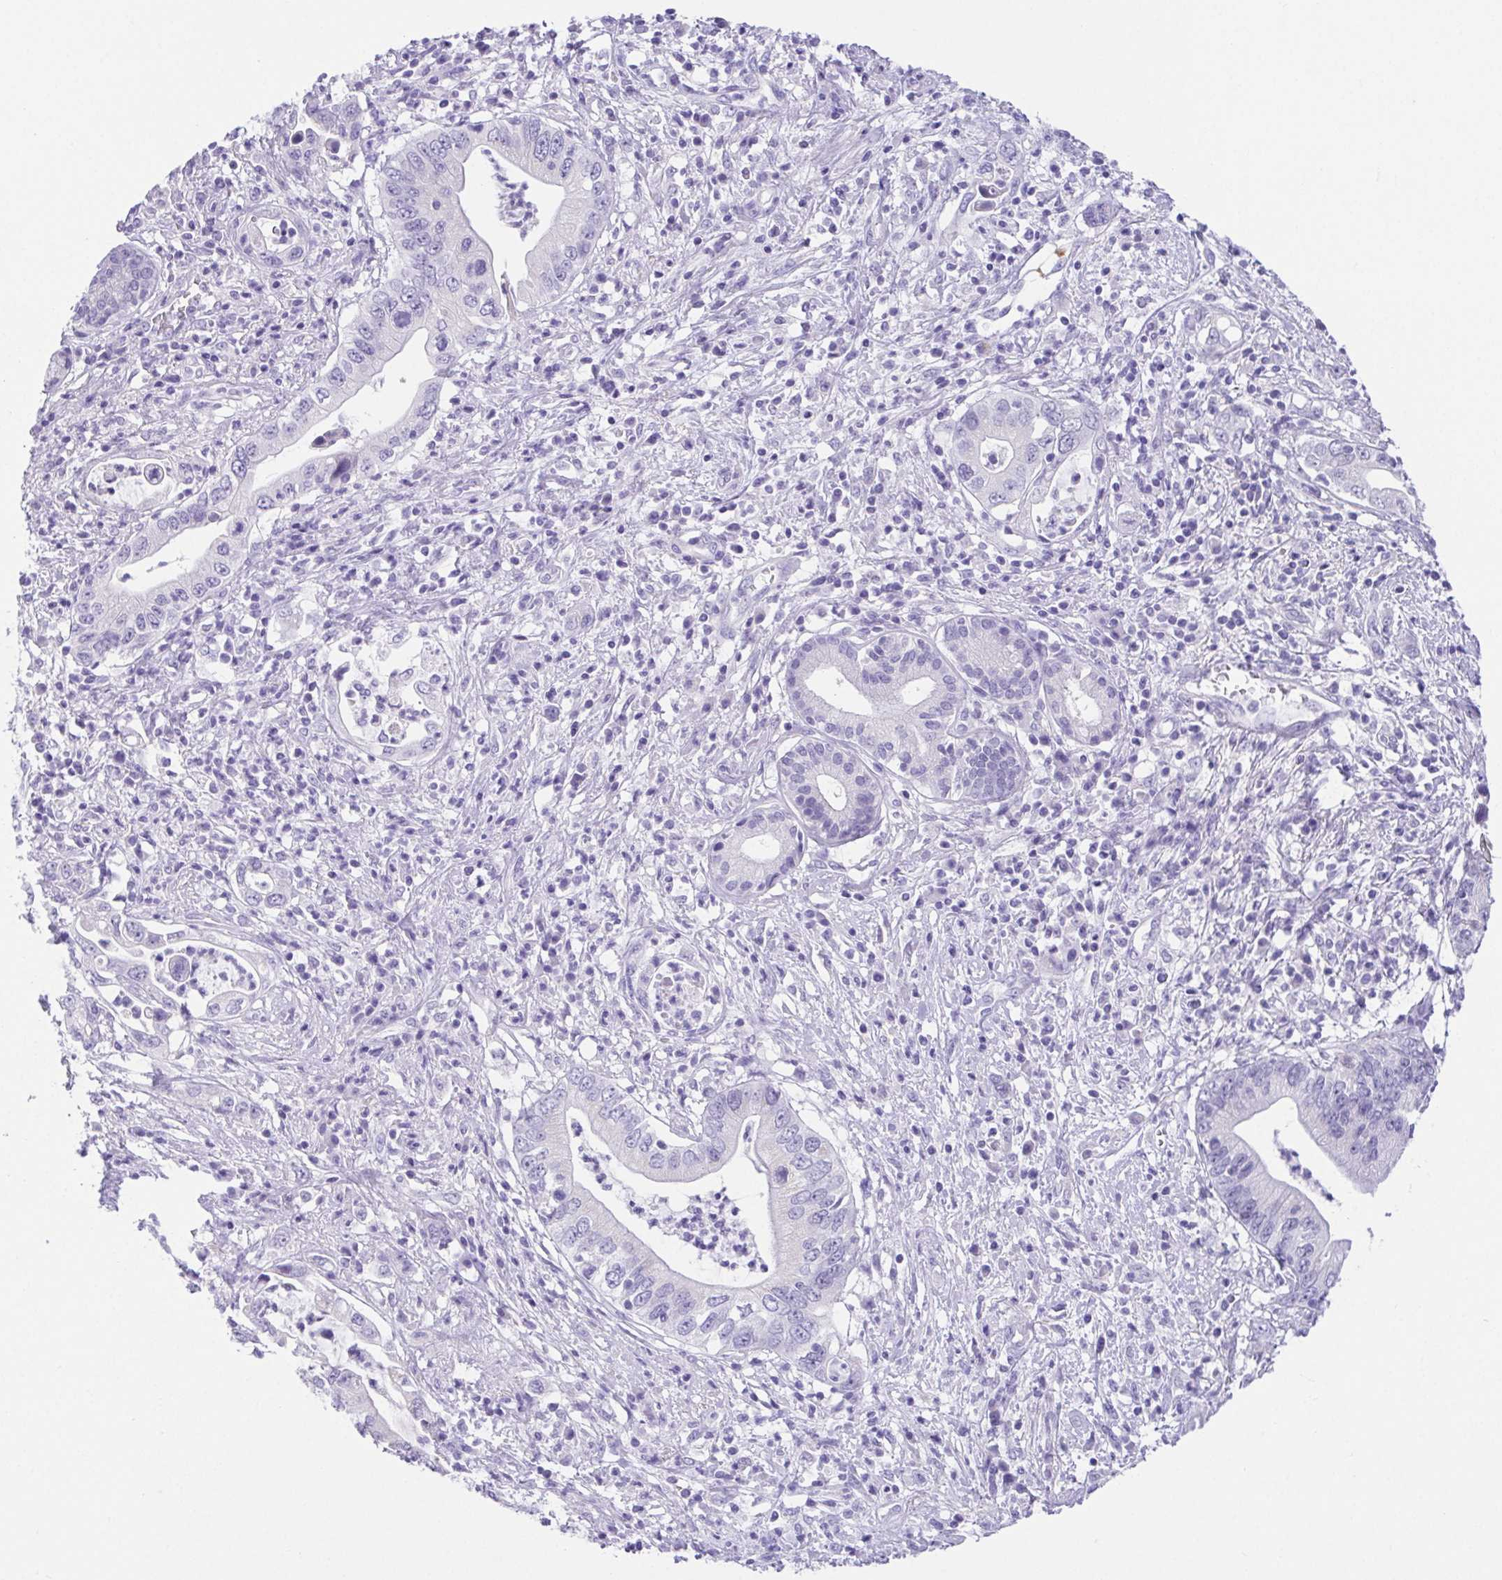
{"staining": {"intensity": "negative", "quantity": "none", "location": "none"}, "tissue": "pancreatic cancer", "cell_type": "Tumor cells", "image_type": "cancer", "snomed": [{"axis": "morphology", "description": "Adenocarcinoma, NOS"}, {"axis": "topography", "description": "Pancreas"}], "caption": "Immunohistochemical staining of pancreatic adenocarcinoma reveals no significant expression in tumor cells.", "gene": "SPATA4", "patient": {"sex": "female", "age": 72}}